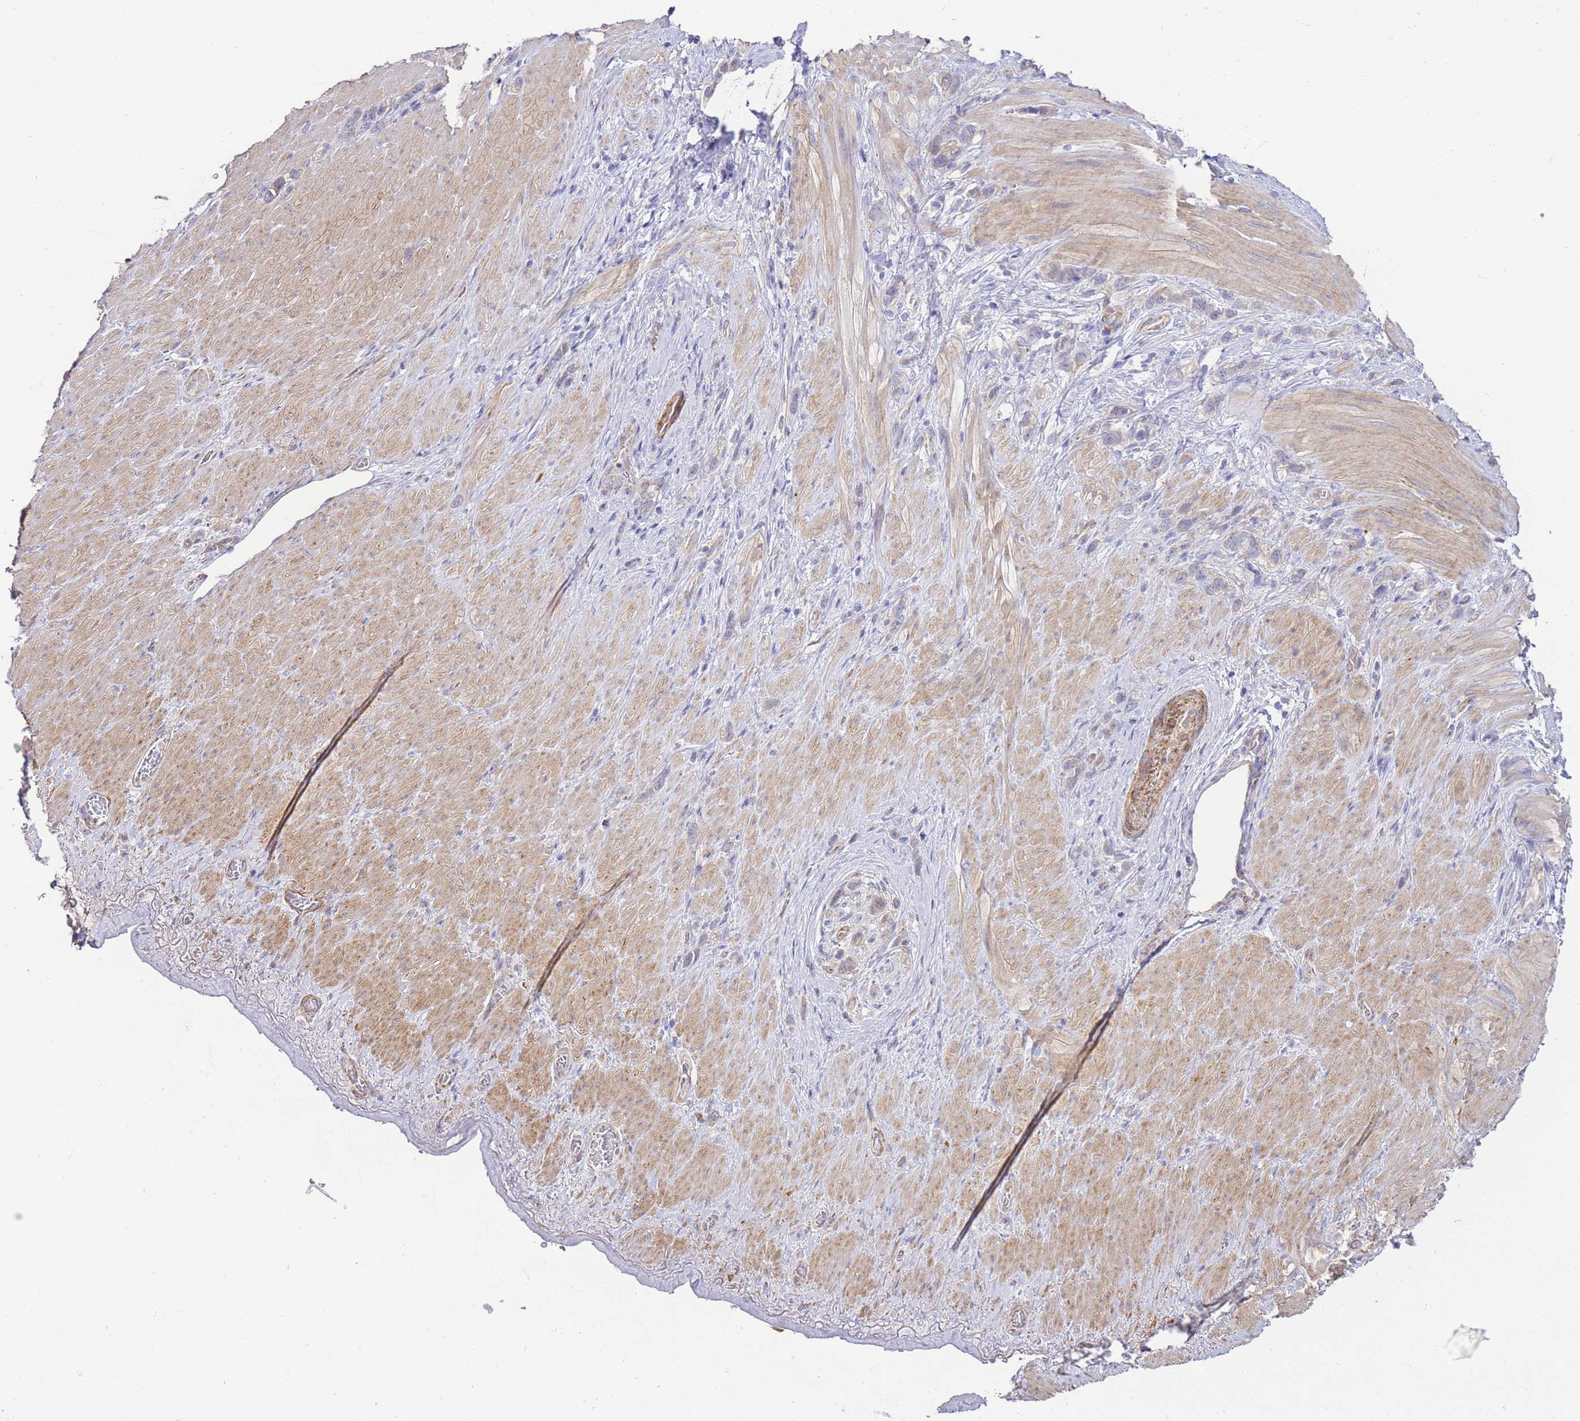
{"staining": {"intensity": "negative", "quantity": "none", "location": "none"}, "tissue": "stomach cancer", "cell_type": "Tumor cells", "image_type": "cancer", "snomed": [{"axis": "morphology", "description": "Adenocarcinoma, NOS"}, {"axis": "topography", "description": "Stomach"}], "caption": "Protein analysis of adenocarcinoma (stomach) shows no significant positivity in tumor cells.", "gene": "PDCD7", "patient": {"sex": "female", "age": 65}}